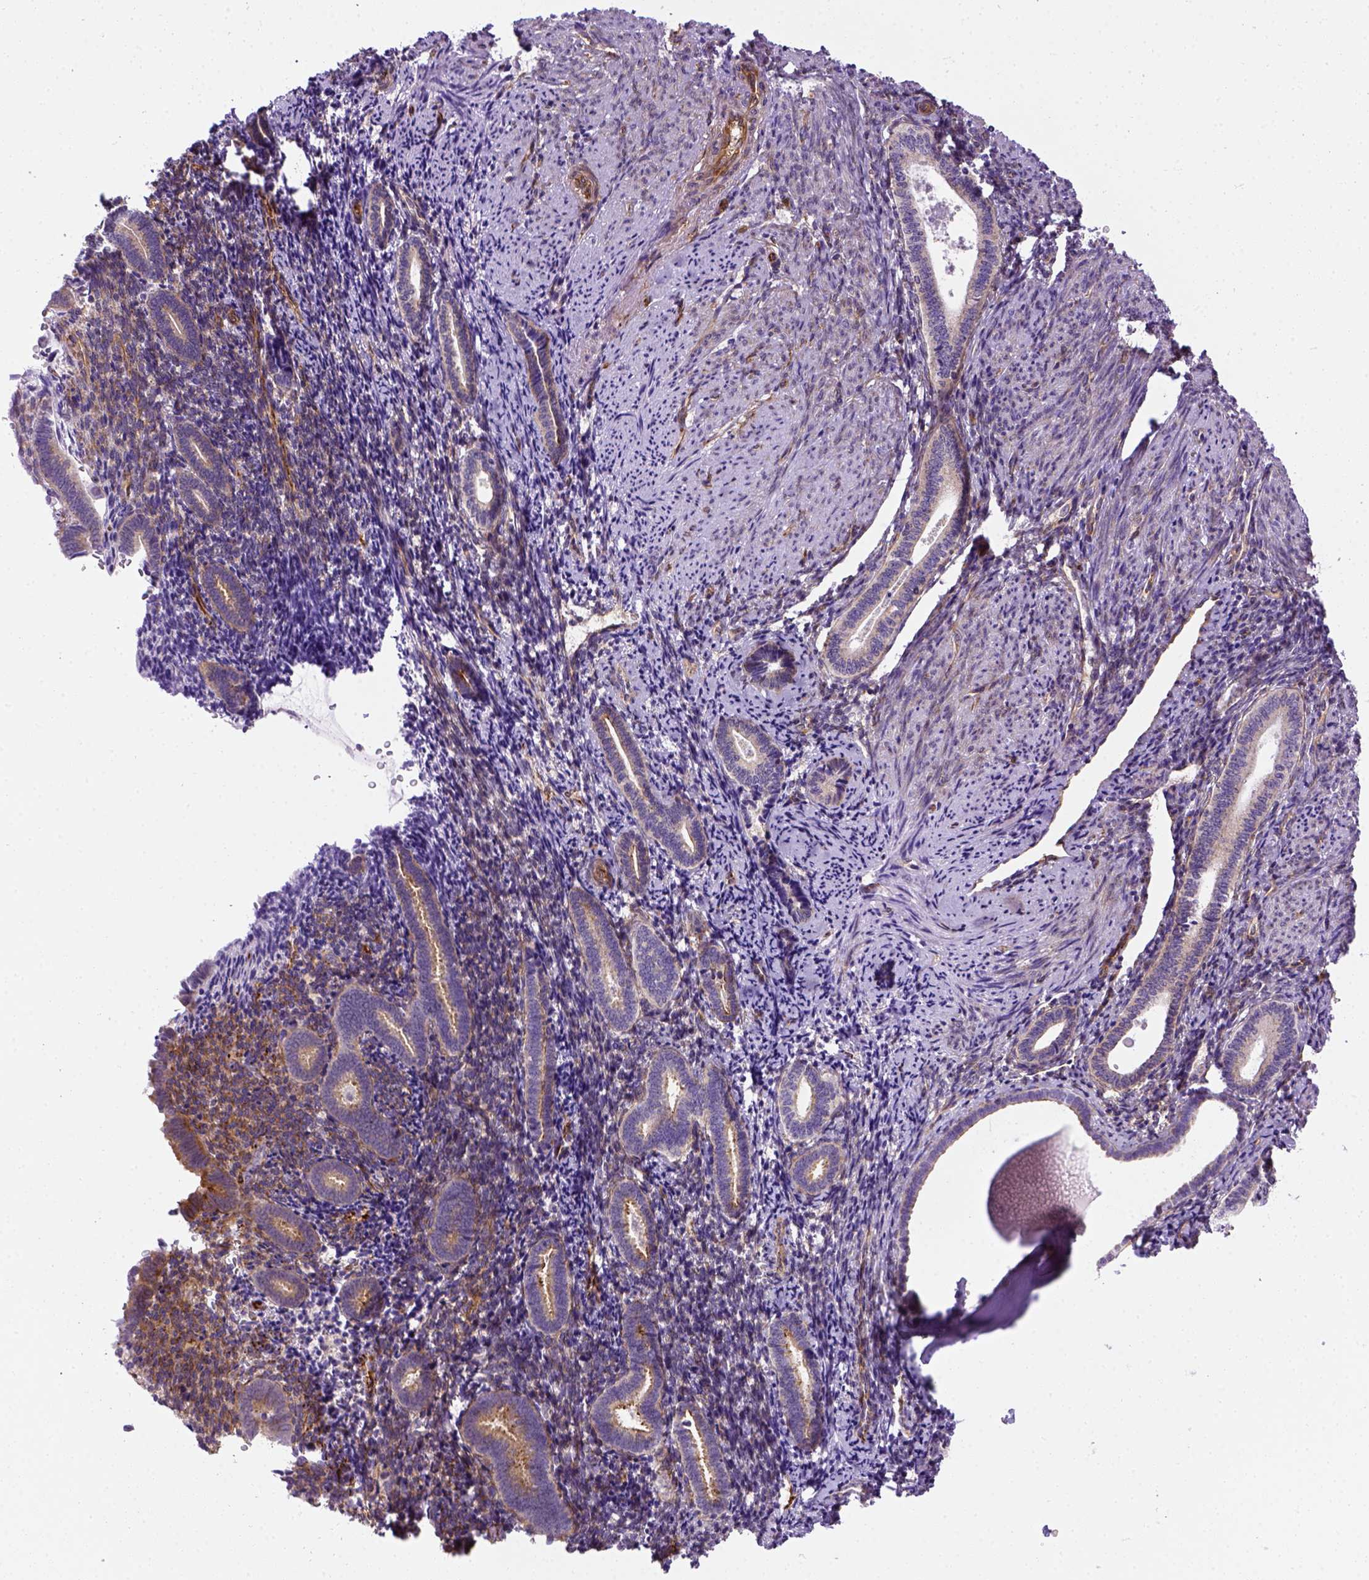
{"staining": {"intensity": "moderate", "quantity": ">75%", "location": "cytoplasmic/membranous"}, "tissue": "endometrium", "cell_type": "Cells in endometrial stroma", "image_type": "normal", "snomed": [{"axis": "morphology", "description": "Normal tissue, NOS"}, {"axis": "topography", "description": "Endometrium"}], "caption": "This histopathology image shows immunohistochemistry (IHC) staining of benign human endometrium, with medium moderate cytoplasmic/membranous staining in about >75% of cells in endometrial stroma.", "gene": "KAZN", "patient": {"sex": "female", "age": 57}}